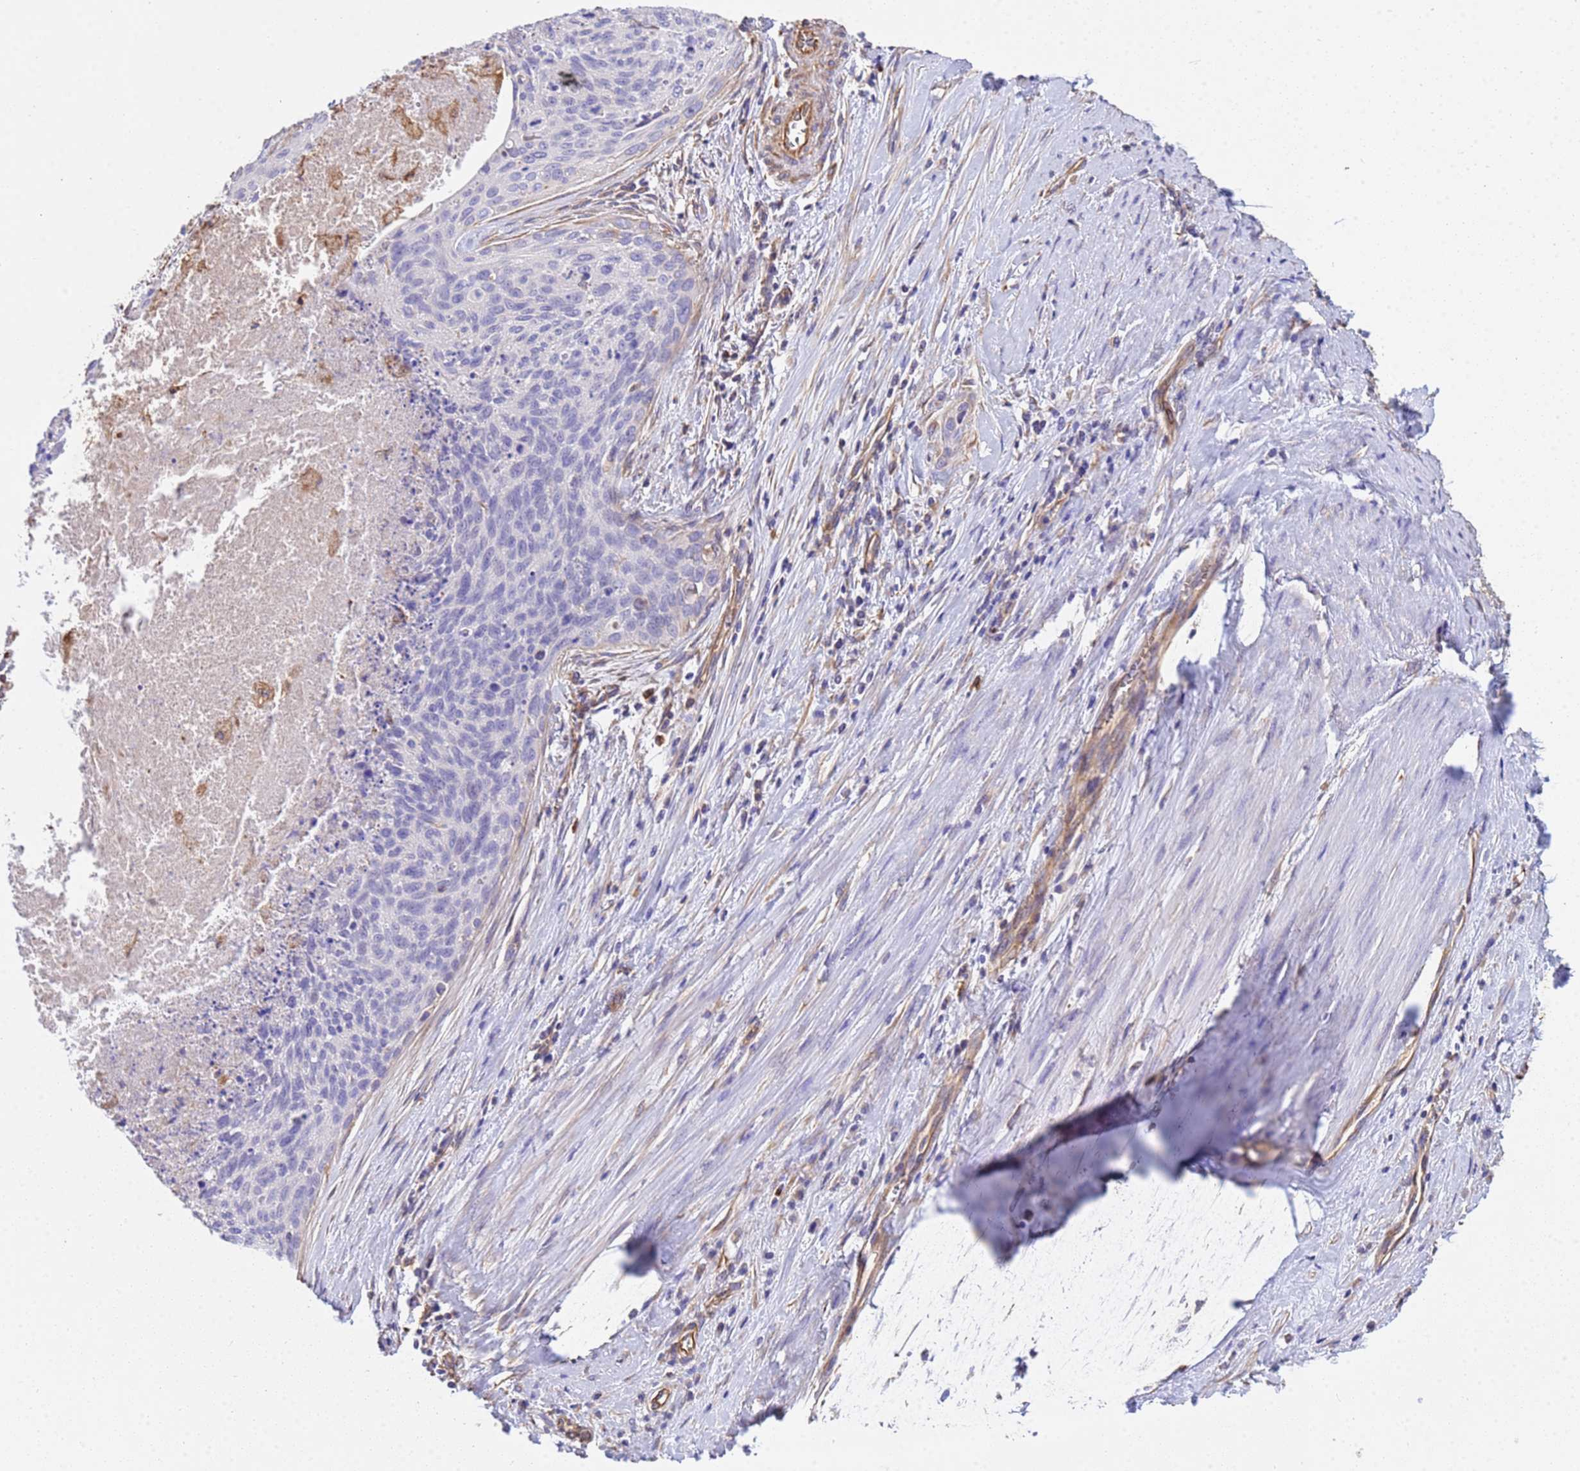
{"staining": {"intensity": "negative", "quantity": "none", "location": "none"}, "tissue": "cervical cancer", "cell_type": "Tumor cells", "image_type": "cancer", "snomed": [{"axis": "morphology", "description": "Squamous cell carcinoma, NOS"}, {"axis": "topography", "description": "Cervix"}], "caption": "Immunohistochemistry of human cervical cancer reveals no staining in tumor cells.", "gene": "TCEAL3", "patient": {"sex": "female", "age": 55}}